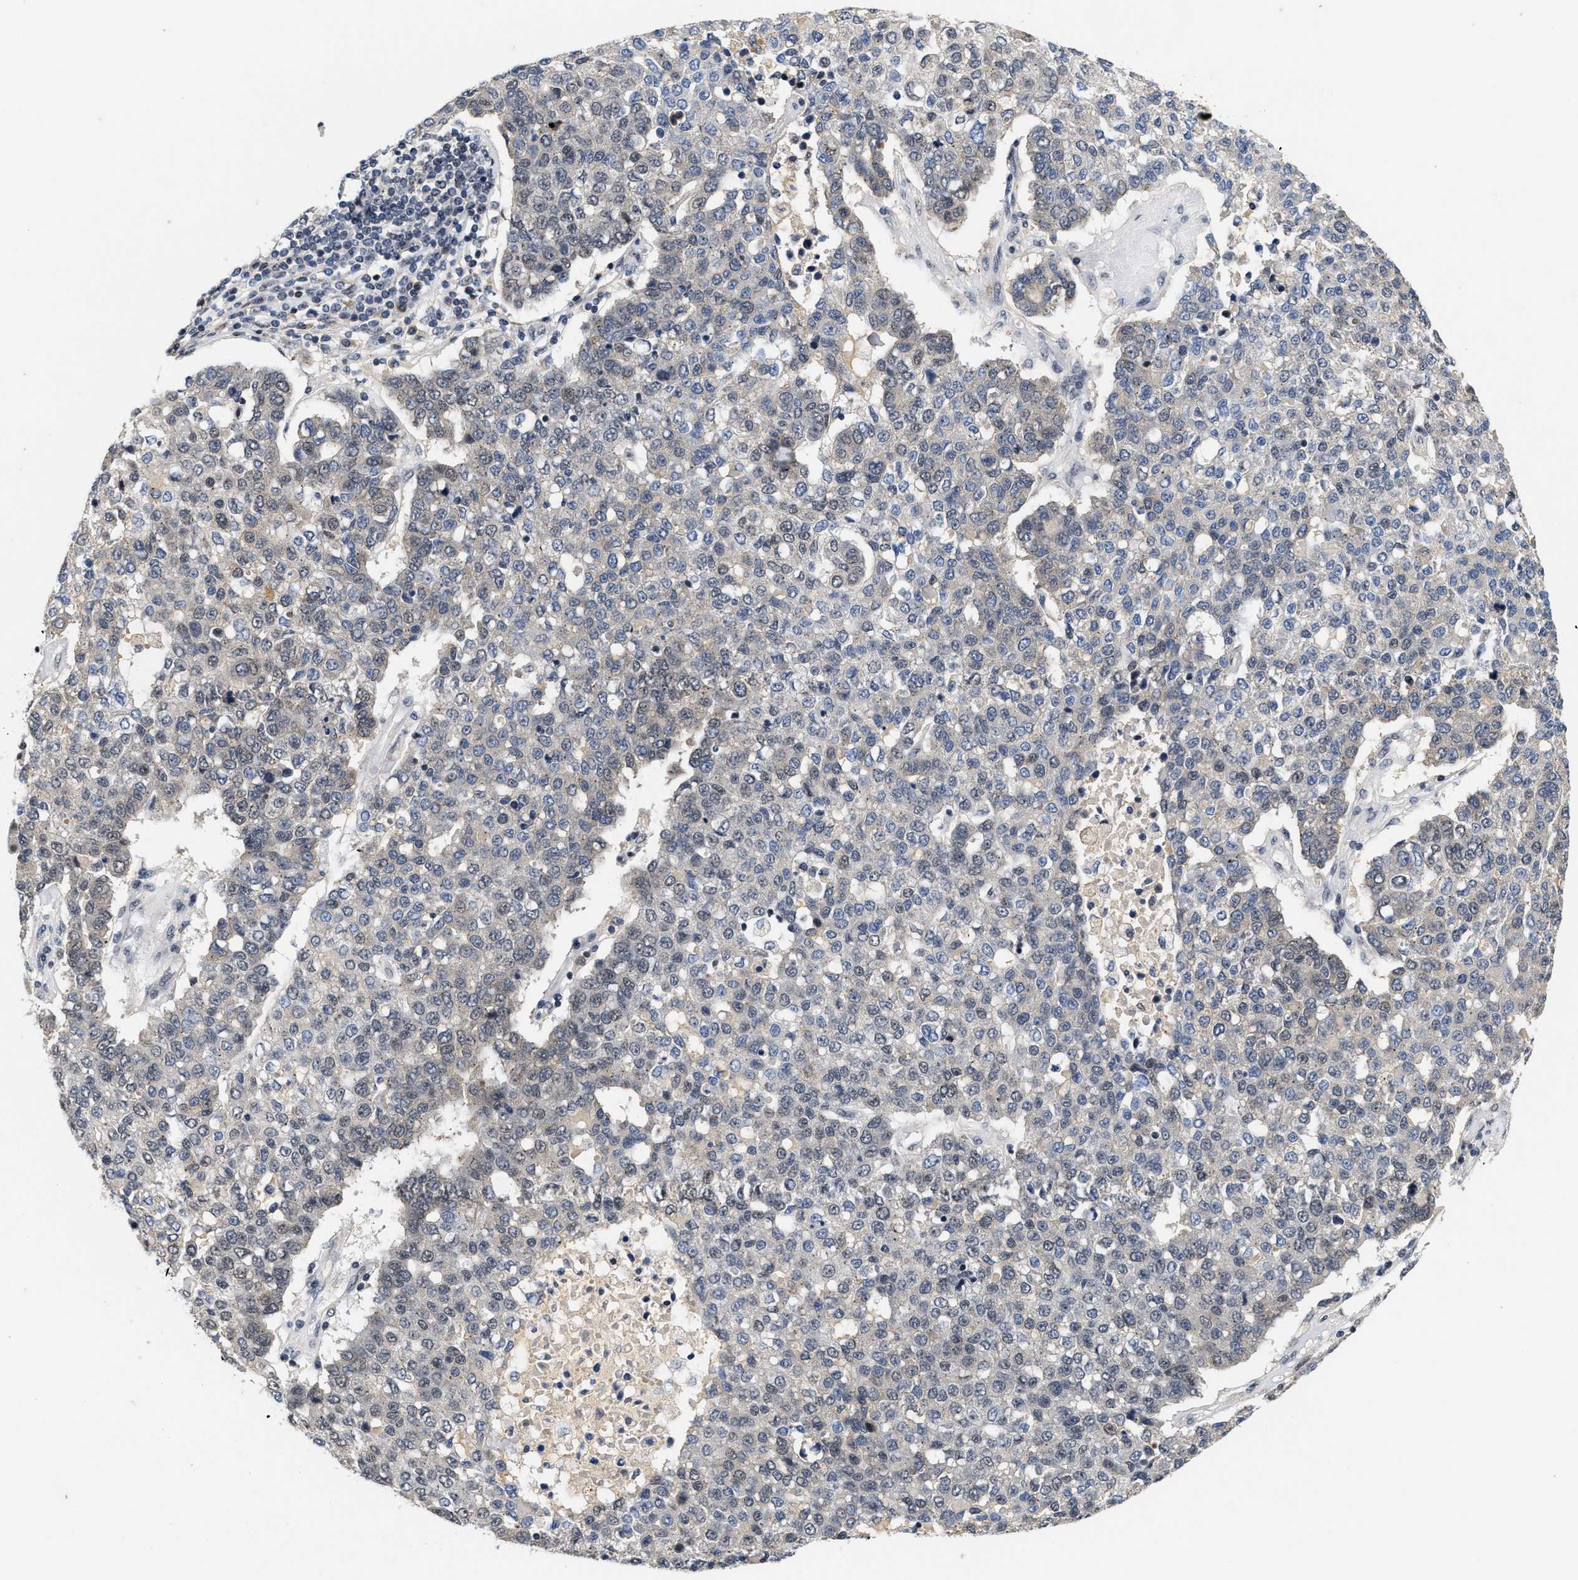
{"staining": {"intensity": "negative", "quantity": "none", "location": "none"}, "tissue": "pancreatic cancer", "cell_type": "Tumor cells", "image_type": "cancer", "snomed": [{"axis": "morphology", "description": "Adenocarcinoma, NOS"}, {"axis": "topography", "description": "Pancreas"}], "caption": "High magnification brightfield microscopy of adenocarcinoma (pancreatic) stained with DAB (3,3'-diaminobenzidine) (brown) and counterstained with hematoxylin (blue): tumor cells show no significant positivity. (Stains: DAB IHC with hematoxylin counter stain, Microscopy: brightfield microscopy at high magnification).", "gene": "INIP", "patient": {"sex": "female", "age": 61}}